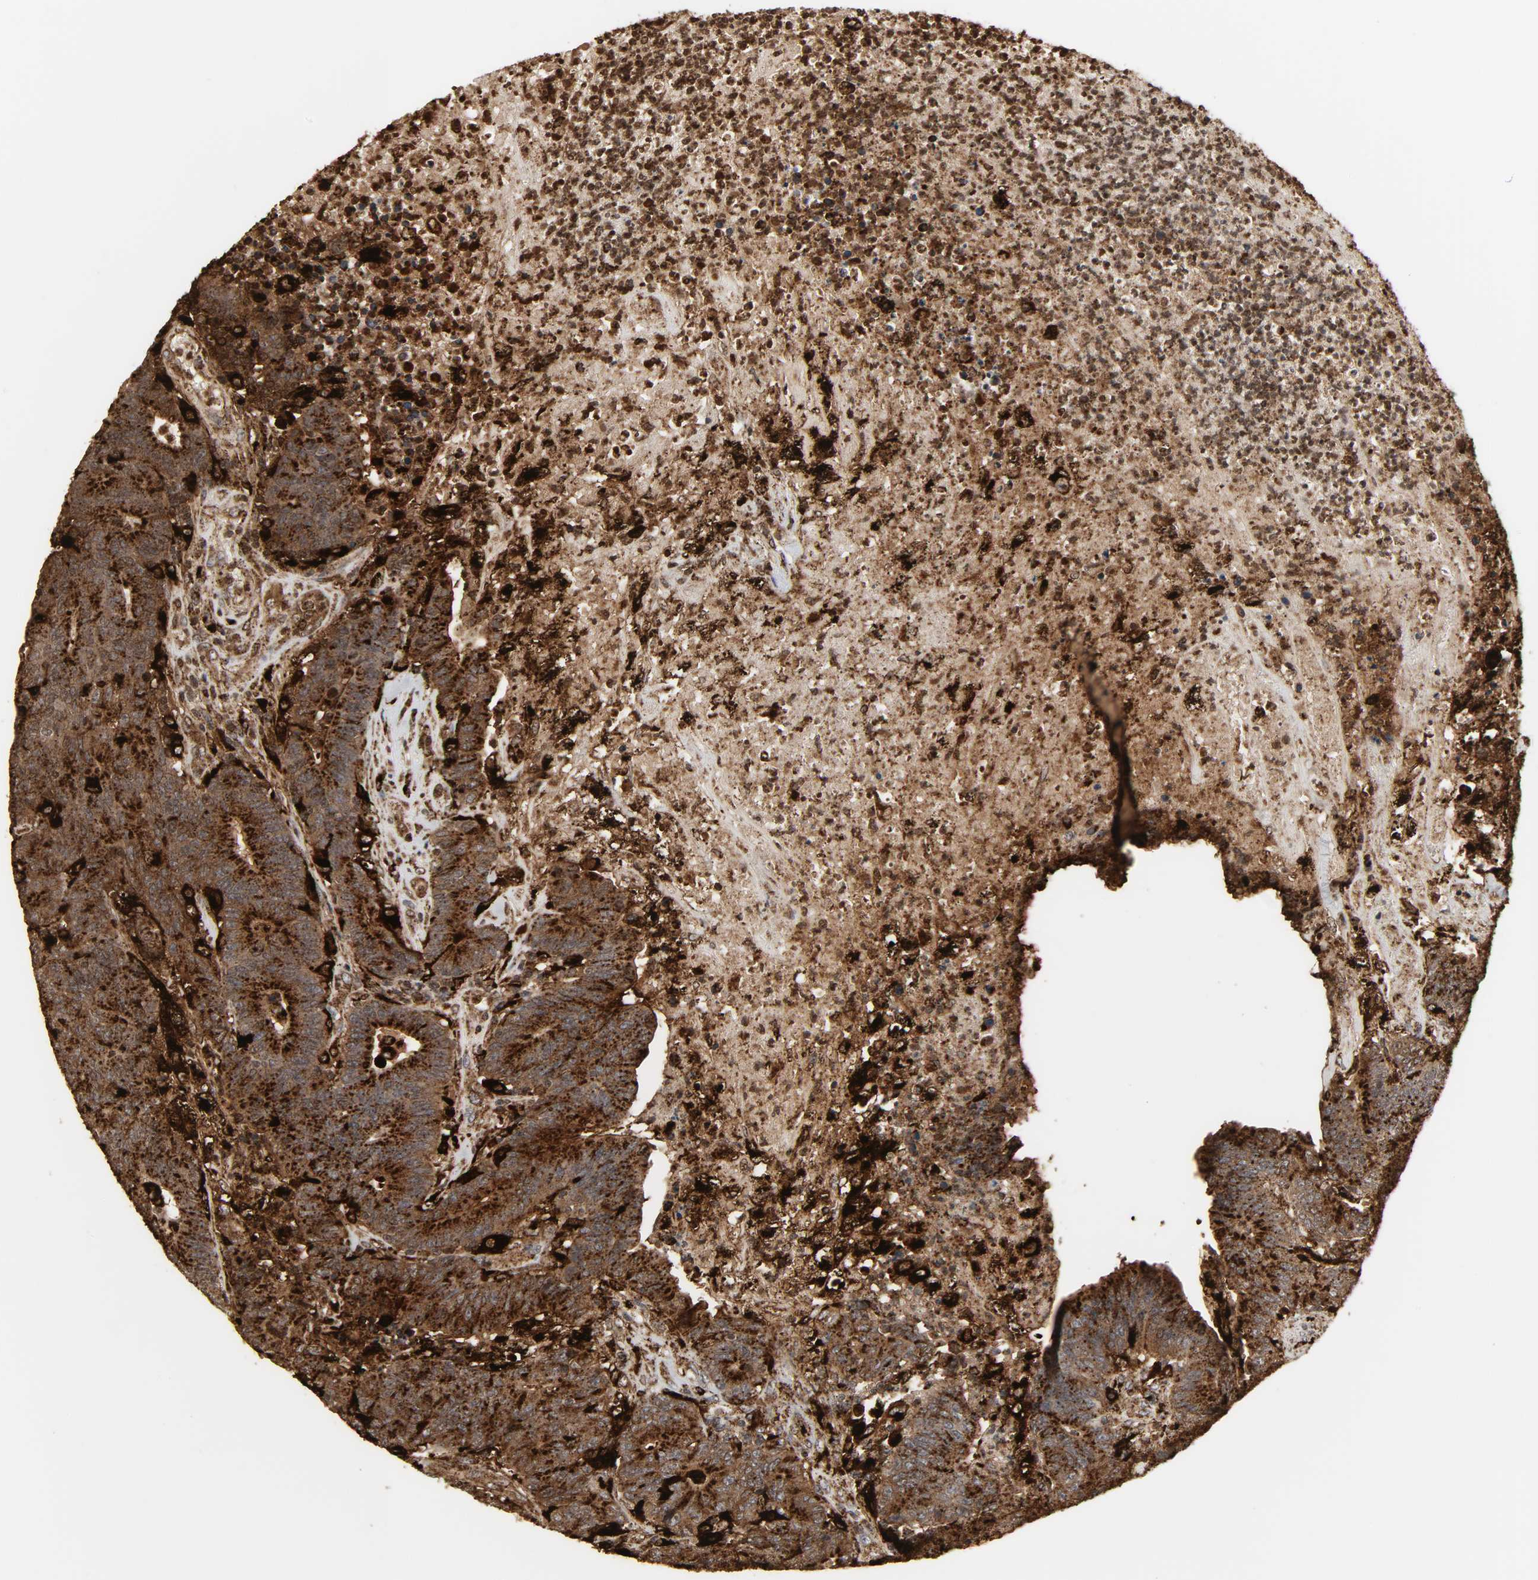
{"staining": {"intensity": "strong", "quantity": ">75%", "location": "cytoplasmic/membranous"}, "tissue": "colorectal cancer", "cell_type": "Tumor cells", "image_type": "cancer", "snomed": [{"axis": "morphology", "description": "Normal tissue, NOS"}, {"axis": "morphology", "description": "Adenocarcinoma, NOS"}, {"axis": "topography", "description": "Colon"}], "caption": "Colorectal adenocarcinoma stained with a protein marker displays strong staining in tumor cells.", "gene": "PSAP", "patient": {"sex": "female", "age": 75}}